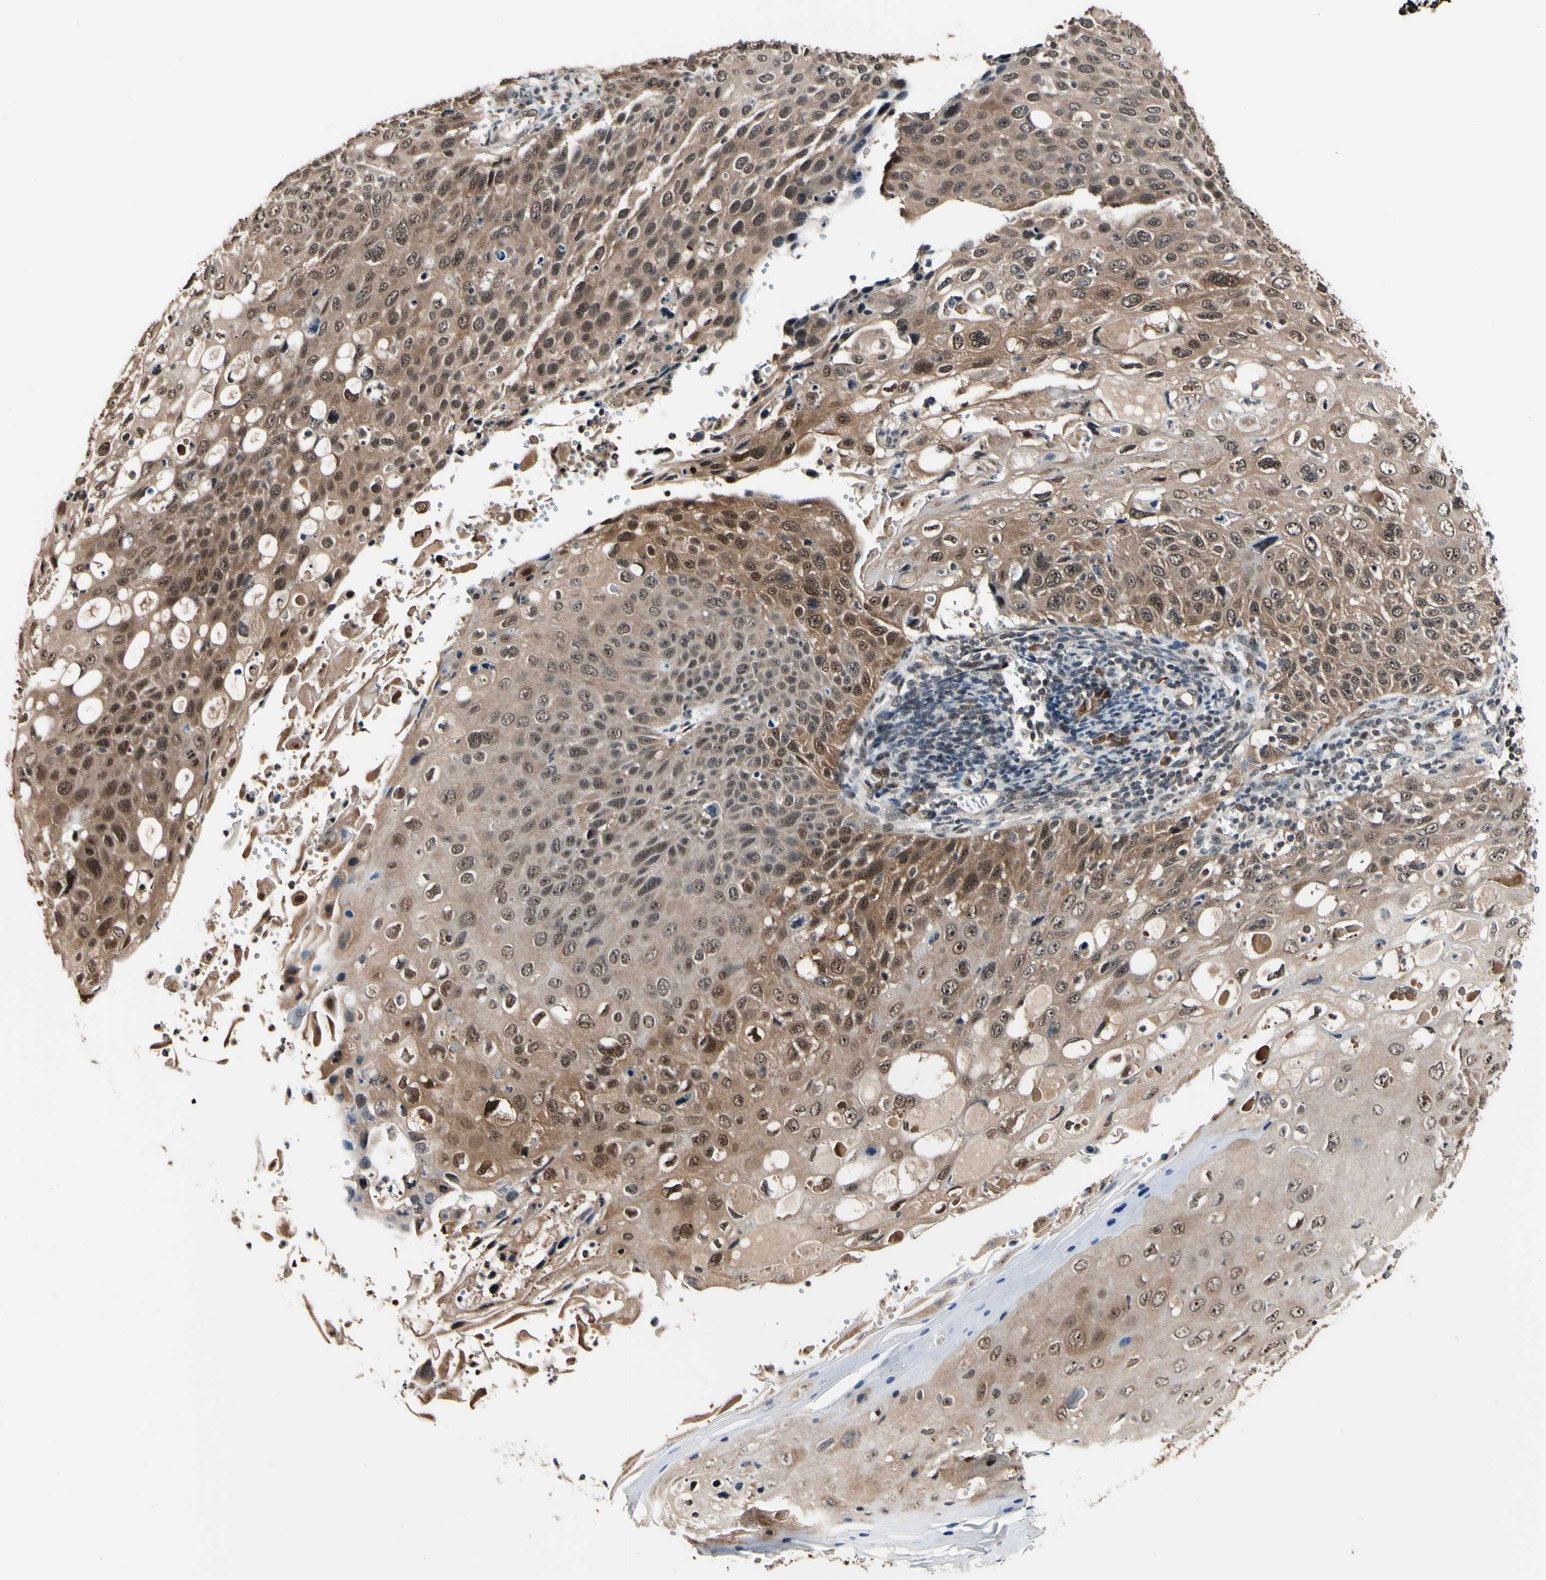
{"staining": {"intensity": "moderate", "quantity": ">75%", "location": "cytoplasmic/membranous,nuclear"}, "tissue": "cervical cancer", "cell_type": "Tumor cells", "image_type": "cancer", "snomed": [{"axis": "morphology", "description": "Squamous cell carcinoma, NOS"}, {"axis": "topography", "description": "Cervix"}], "caption": "Immunohistochemistry (IHC) histopathology image of human cervical squamous cell carcinoma stained for a protein (brown), which reveals medium levels of moderate cytoplasmic/membranous and nuclear expression in about >75% of tumor cells.", "gene": "PSMD10", "patient": {"sex": "female", "age": 70}}